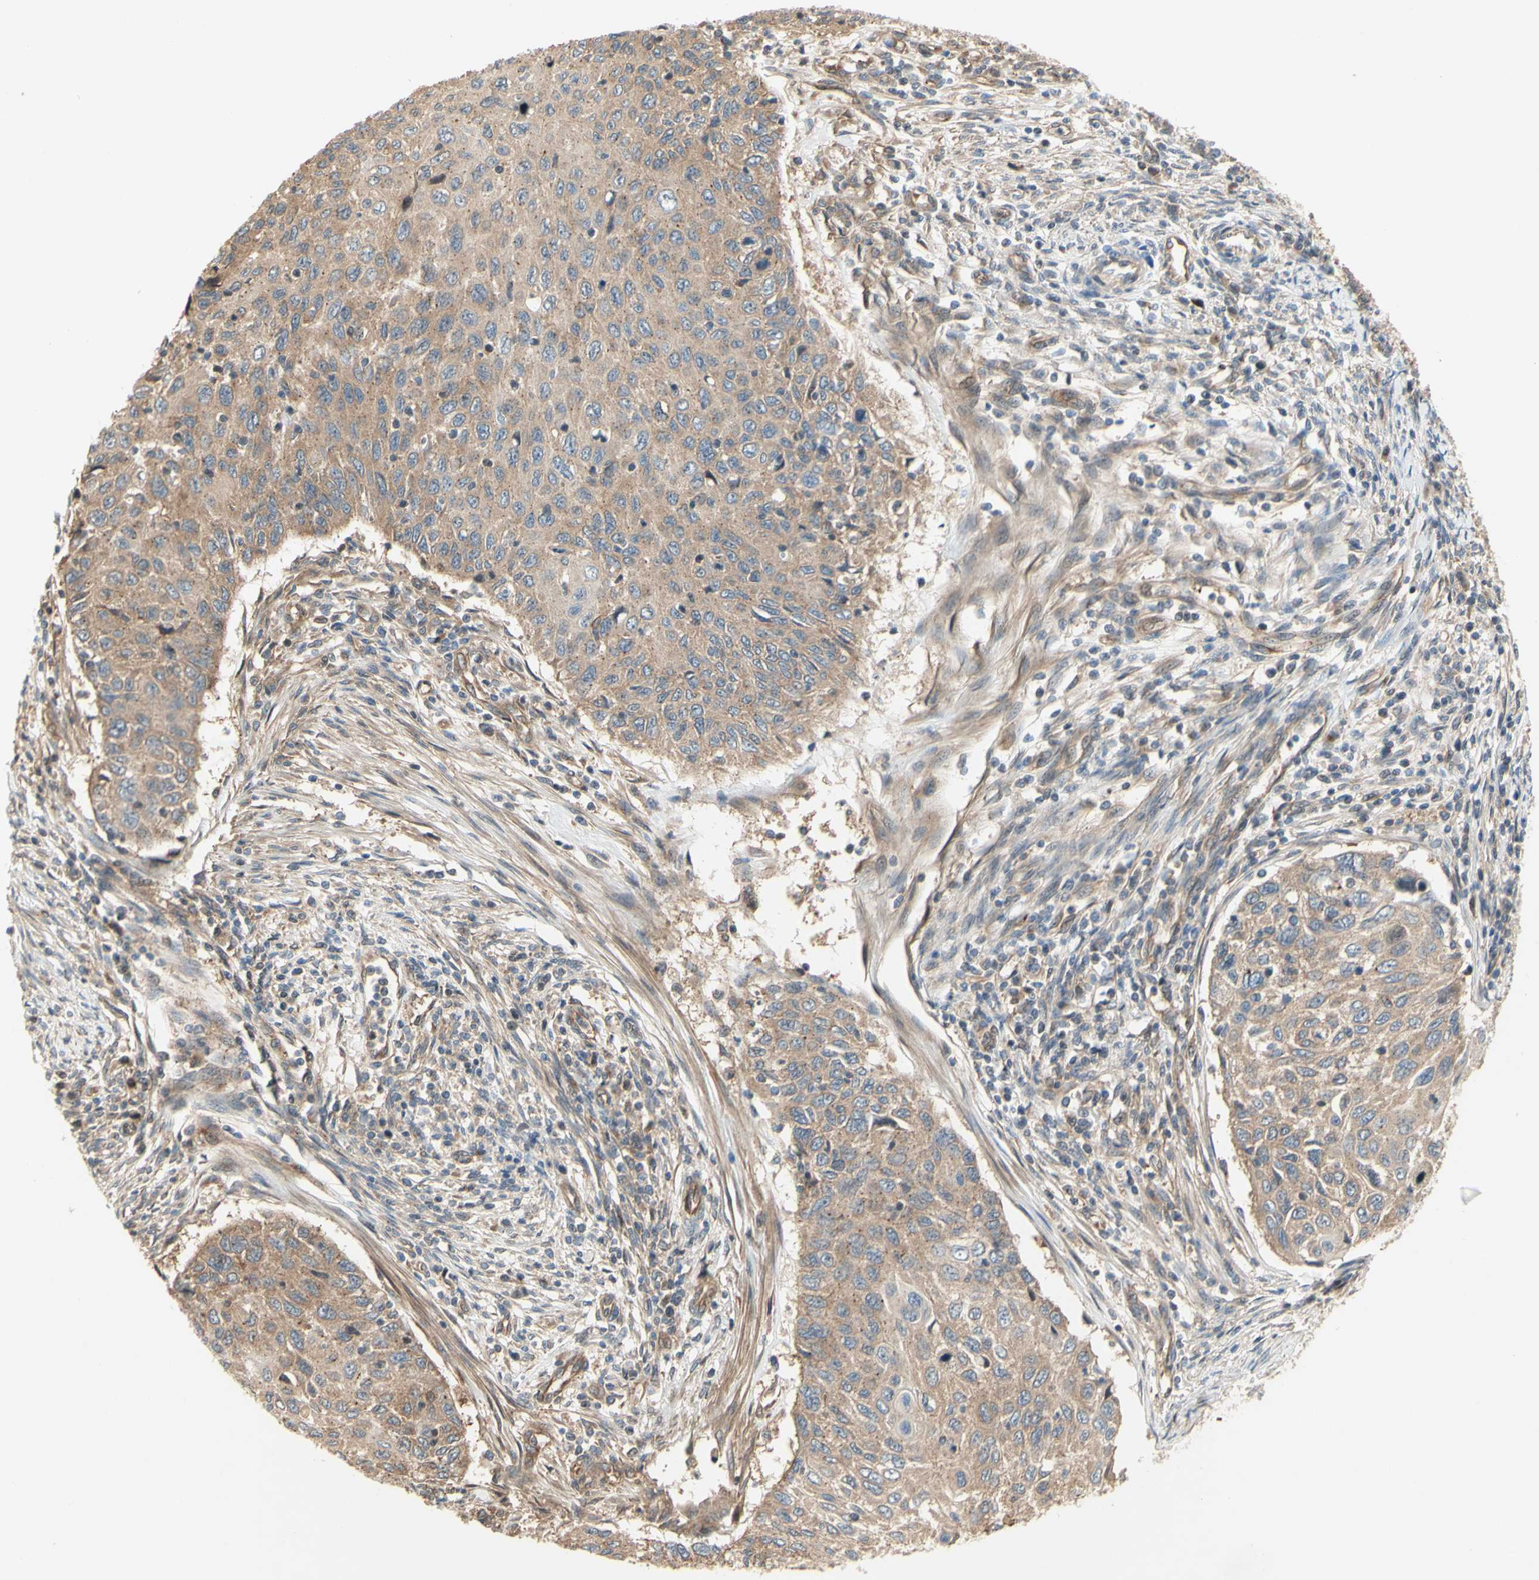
{"staining": {"intensity": "moderate", "quantity": ">75%", "location": "cytoplasmic/membranous"}, "tissue": "cervical cancer", "cell_type": "Tumor cells", "image_type": "cancer", "snomed": [{"axis": "morphology", "description": "Squamous cell carcinoma, NOS"}, {"axis": "topography", "description": "Cervix"}], "caption": "A brown stain highlights moderate cytoplasmic/membranous positivity of a protein in cervical squamous cell carcinoma tumor cells. (DAB (3,3'-diaminobenzidine) = brown stain, brightfield microscopy at high magnification).", "gene": "DYNLRB1", "patient": {"sex": "female", "age": 70}}